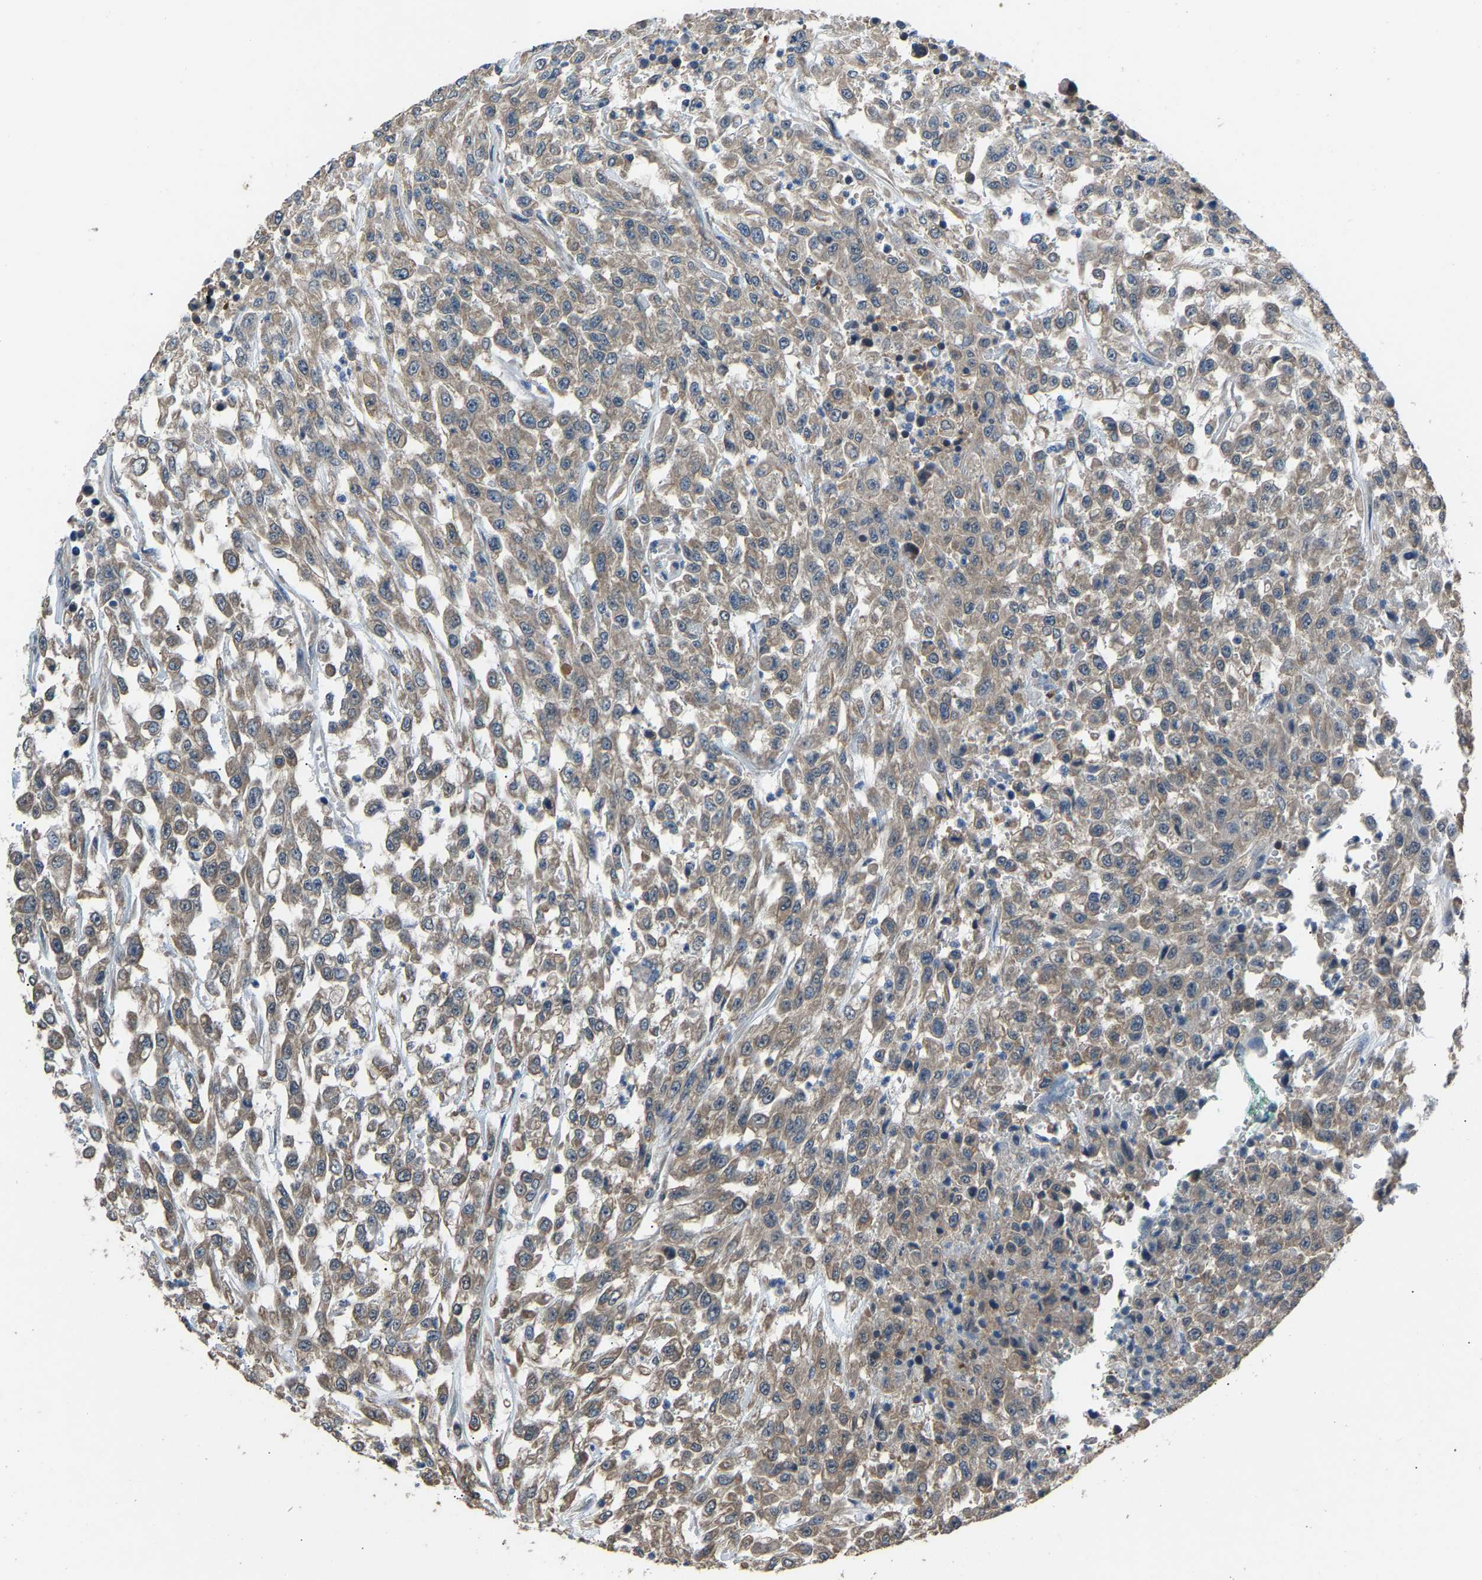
{"staining": {"intensity": "weak", "quantity": ">75%", "location": "cytoplasmic/membranous"}, "tissue": "urothelial cancer", "cell_type": "Tumor cells", "image_type": "cancer", "snomed": [{"axis": "morphology", "description": "Urothelial carcinoma, High grade"}, {"axis": "topography", "description": "Urinary bladder"}], "caption": "Human urothelial cancer stained with a protein marker displays weak staining in tumor cells.", "gene": "ABCC9", "patient": {"sex": "male", "age": 46}}